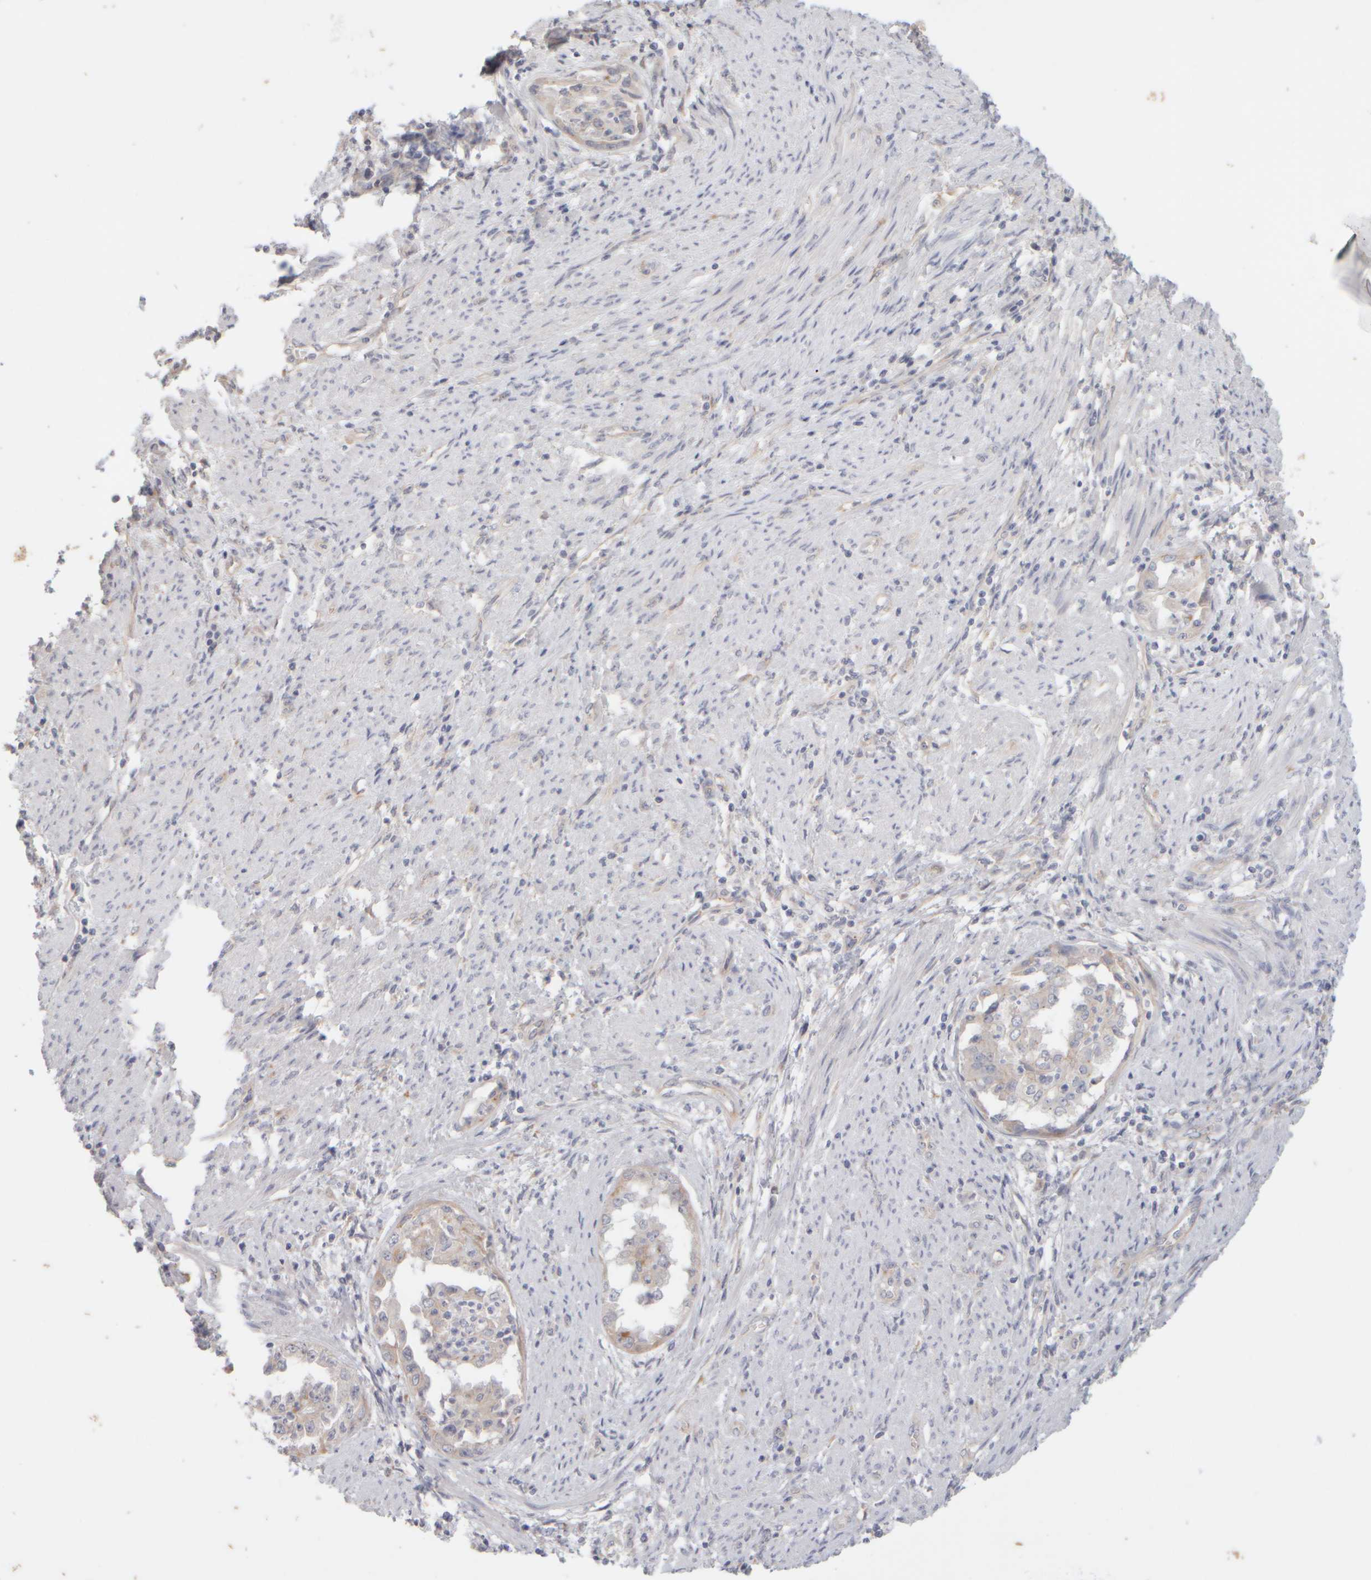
{"staining": {"intensity": "weak", "quantity": "<25%", "location": "cytoplasmic/membranous"}, "tissue": "endometrial cancer", "cell_type": "Tumor cells", "image_type": "cancer", "snomed": [{"axis": "morphology", "description": "Adenocarcinoma, NOS"}, {"axis": "topography", "description": "Endometrium"}], "caption": "High magnification brightfield microscopy of adenocarcinoma (endometrial) stained with DAB (brown) and counterstained with hematoxylin (blue): tumor cells show no significant positivity.", "gene": "GOPC", "patient": {"sex": "female", "age": 85}}